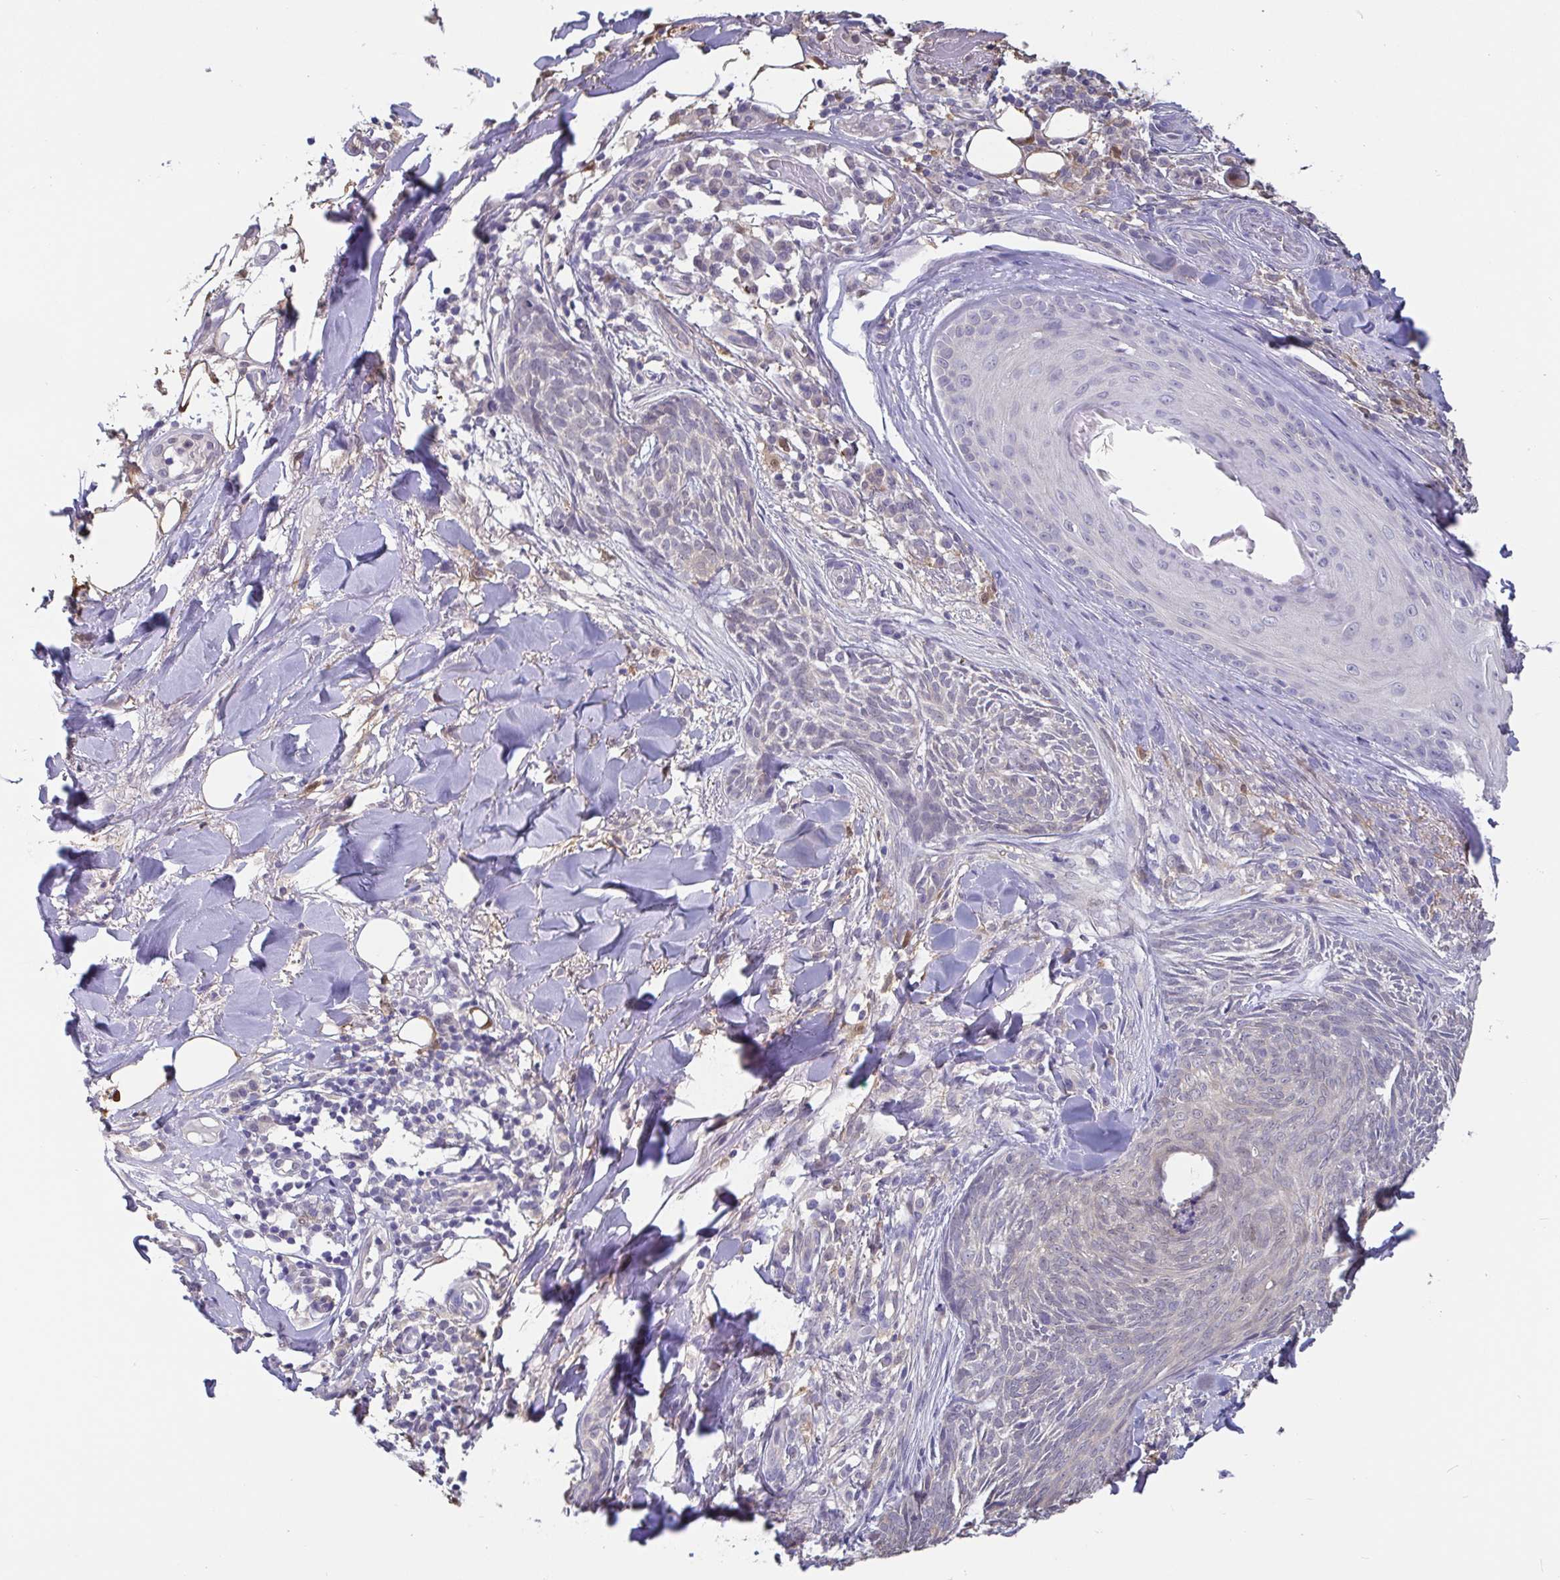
{"staining": {"intensity": "negative", "quantity": "none", "location": "none"}, "tissue": "skin cancer", "cell_type": "Tumor cells", "image_type": "cancer", "snomed": [{"axis": "morphology", "description": "Basal cell carcinoma"}, {"axis": "topography", "description": "Skin"}], "caption": "High magnification brightfield microscopy of skin cancer stained with DAB (brown) and counterstained with hematoxylin (blue): tumor cells show no significant expression. (Stains: DAB IHC with hematoxylin counter stain, Microscopy: brightfield microscopy at high magnification).", "gene": "IDH1", "patient": {"sex": "female", "age": 93}}